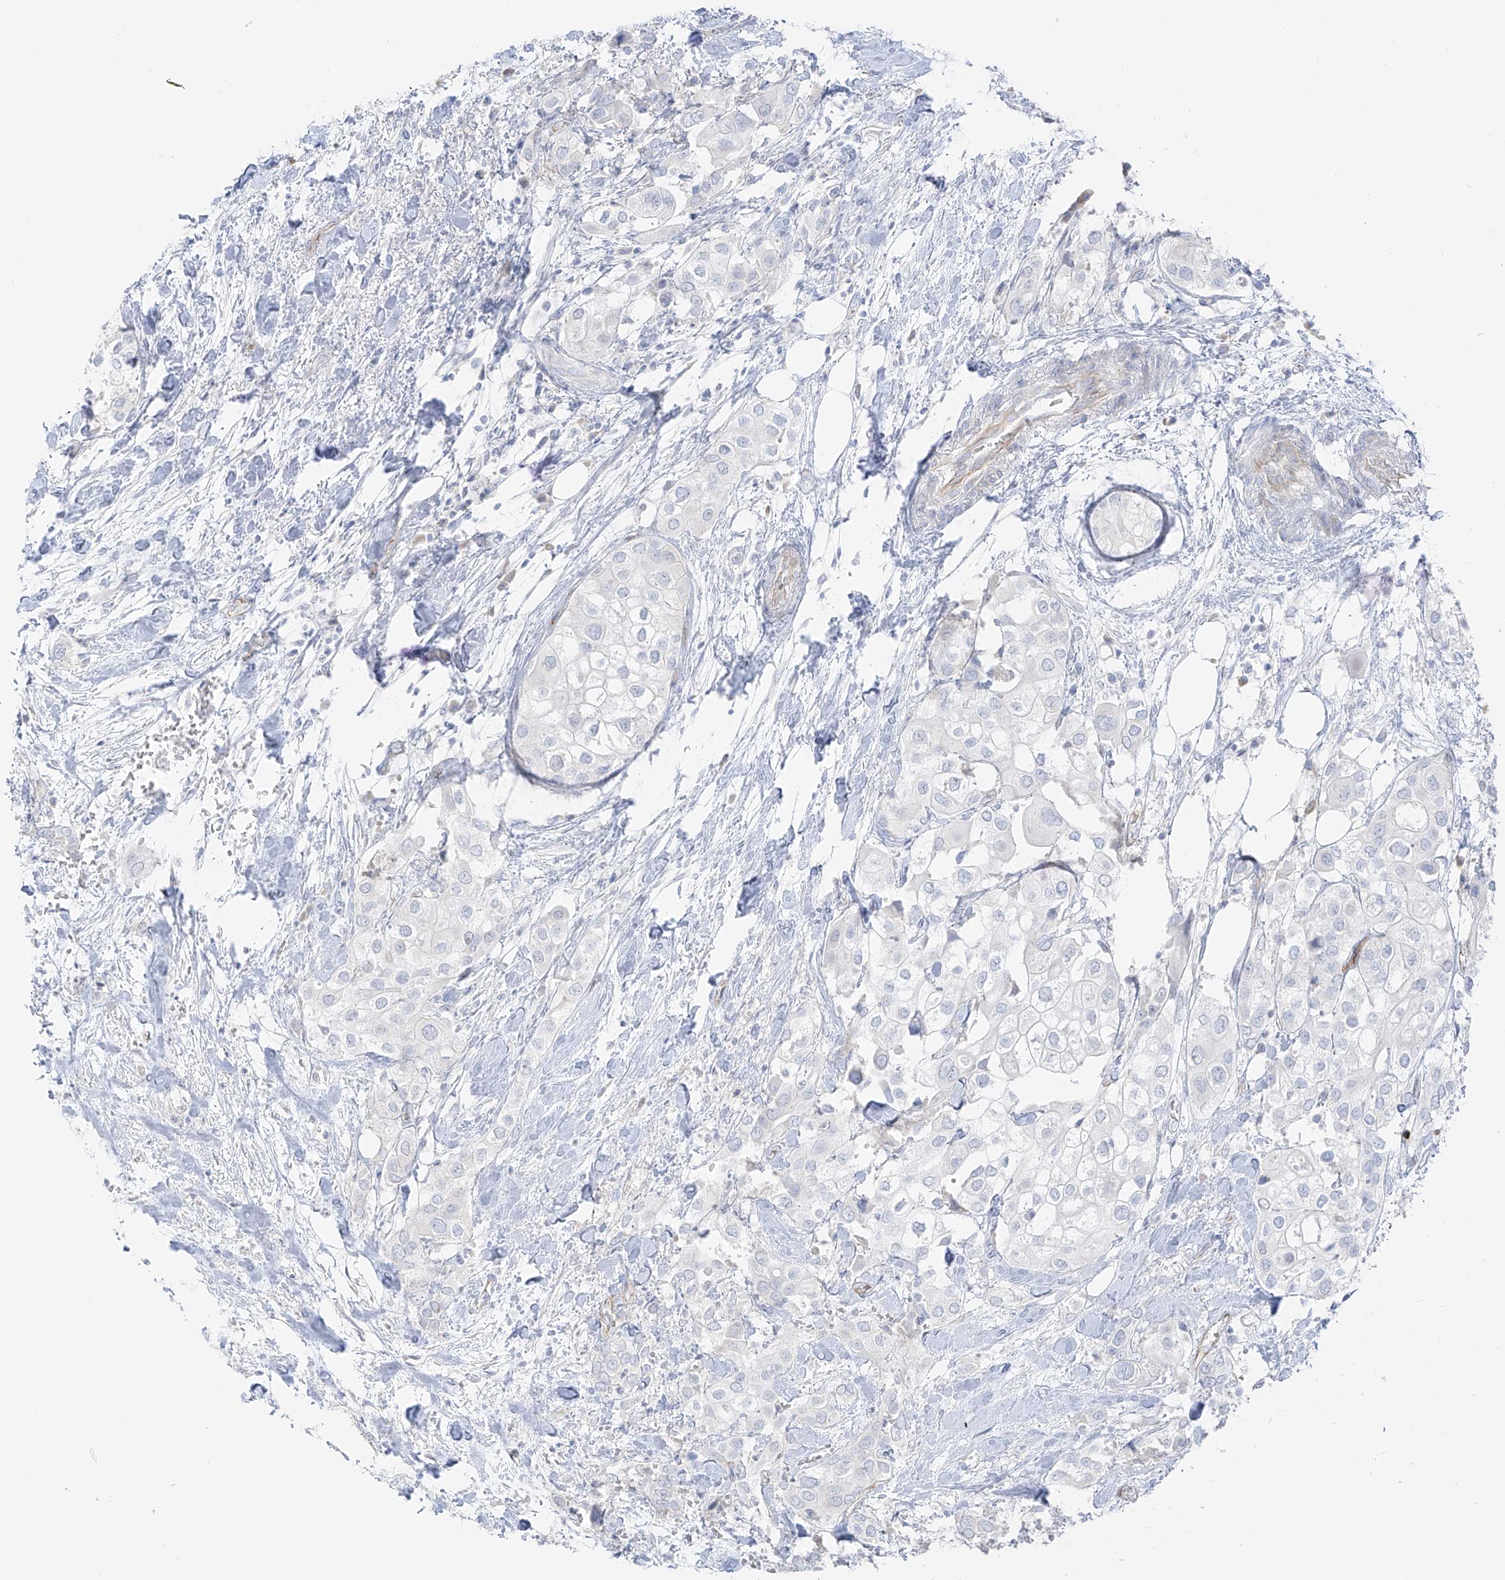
{"staining": {"intensity": "negative", "quantity": "none", "location": "none"}, "tissue": "urothelial cancer", "cell_type": "Tumor cells", "image_type": "cancer", "snomed": [{"axis": "morphology", "description": "Urothelial carcinoma, High grade"}, {"axis": "topography", "description": "Urinary bladder"}], "caption": "This image is of high-grade urothelial carcinoma stained with IHC to label a protein in brown with the nuclei are counter-stained blue. There is no staining in tumor cells.", "gene": "C11orf87", "patient": {"sex": "male", "age": 64}}